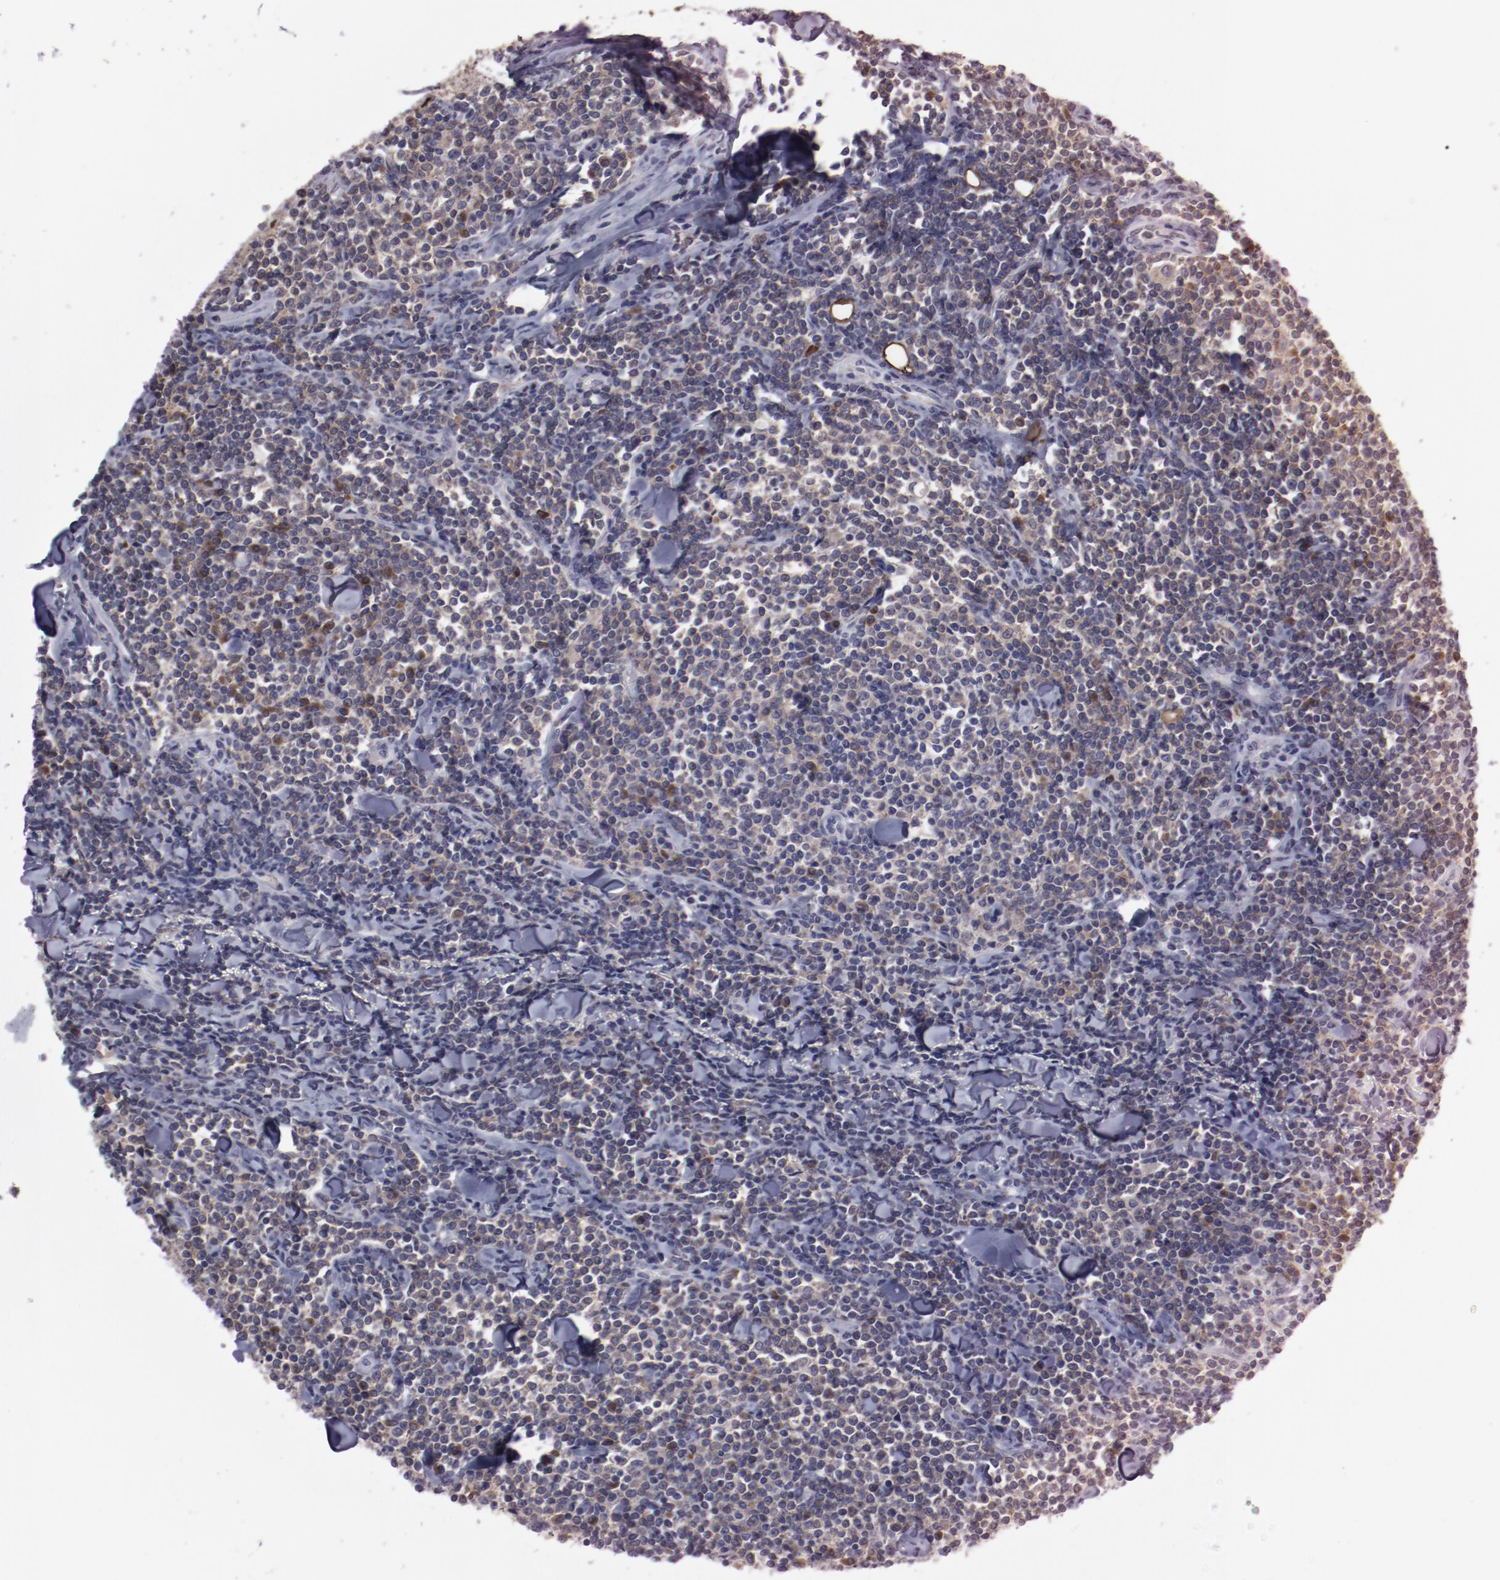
{"staining": {"intensity": "moderate", "quantity": "<25%", "location": "cytoplasmic/membranous"}, "tissue": "lymphoma", "cell_type": "Tumor cells", "image_type": "cancer", "snomed": [{"axis": "morphology", "description": "Malignant lymphoma, non-Hodgkin's type, Low grade"}, {"axis": "topography", "description": "Soft tissue"}], "caption": "This image demonstrates immunohistochemistry (IHC) staining of lymphoma, with low moderate cytoplasmic/membranous expression in approximately <25% of tumor cells.", "gene": "IL12A", "patient": {"sex": "male", "age": 92}}